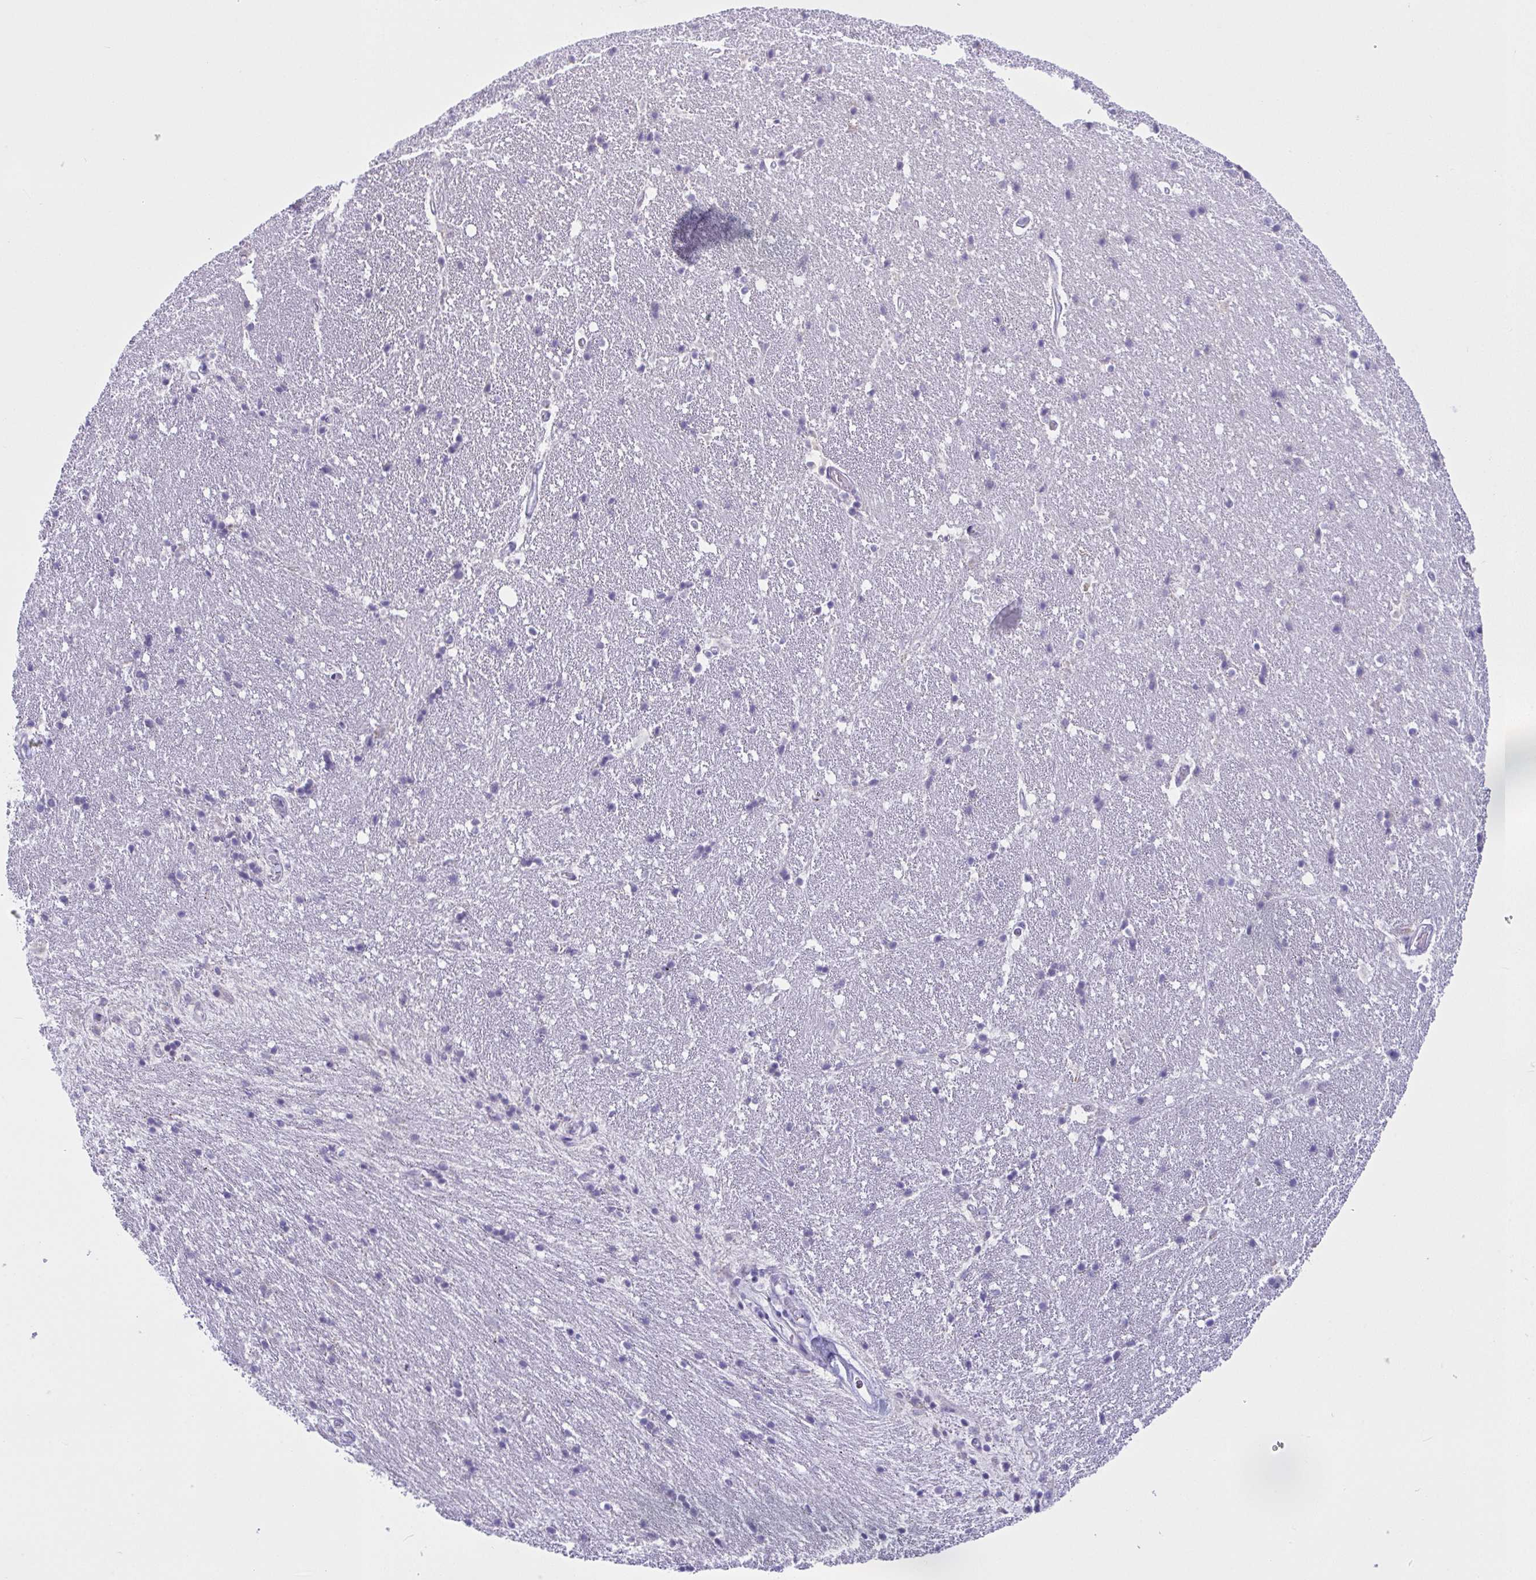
{"staining": {"intensity": "negative", "quantity": "none", "location": "none"}, "tissue": "hippocampus", "cell_type": "Glial cells", "image_type": "normal", "snomed": [{"axis": "morphology", "description": "Normal tissue, NOS"}, {"axis": "topography", "description": "Hippocampus"}], "caption": "The photomicrograph reveals no significant expression in glial cells of hippocampus. (Immunohistochemistry, brightfield microscopy, high magnification).", "gene": "BBS1", "patient": {"sex": "male", "age": 63}}